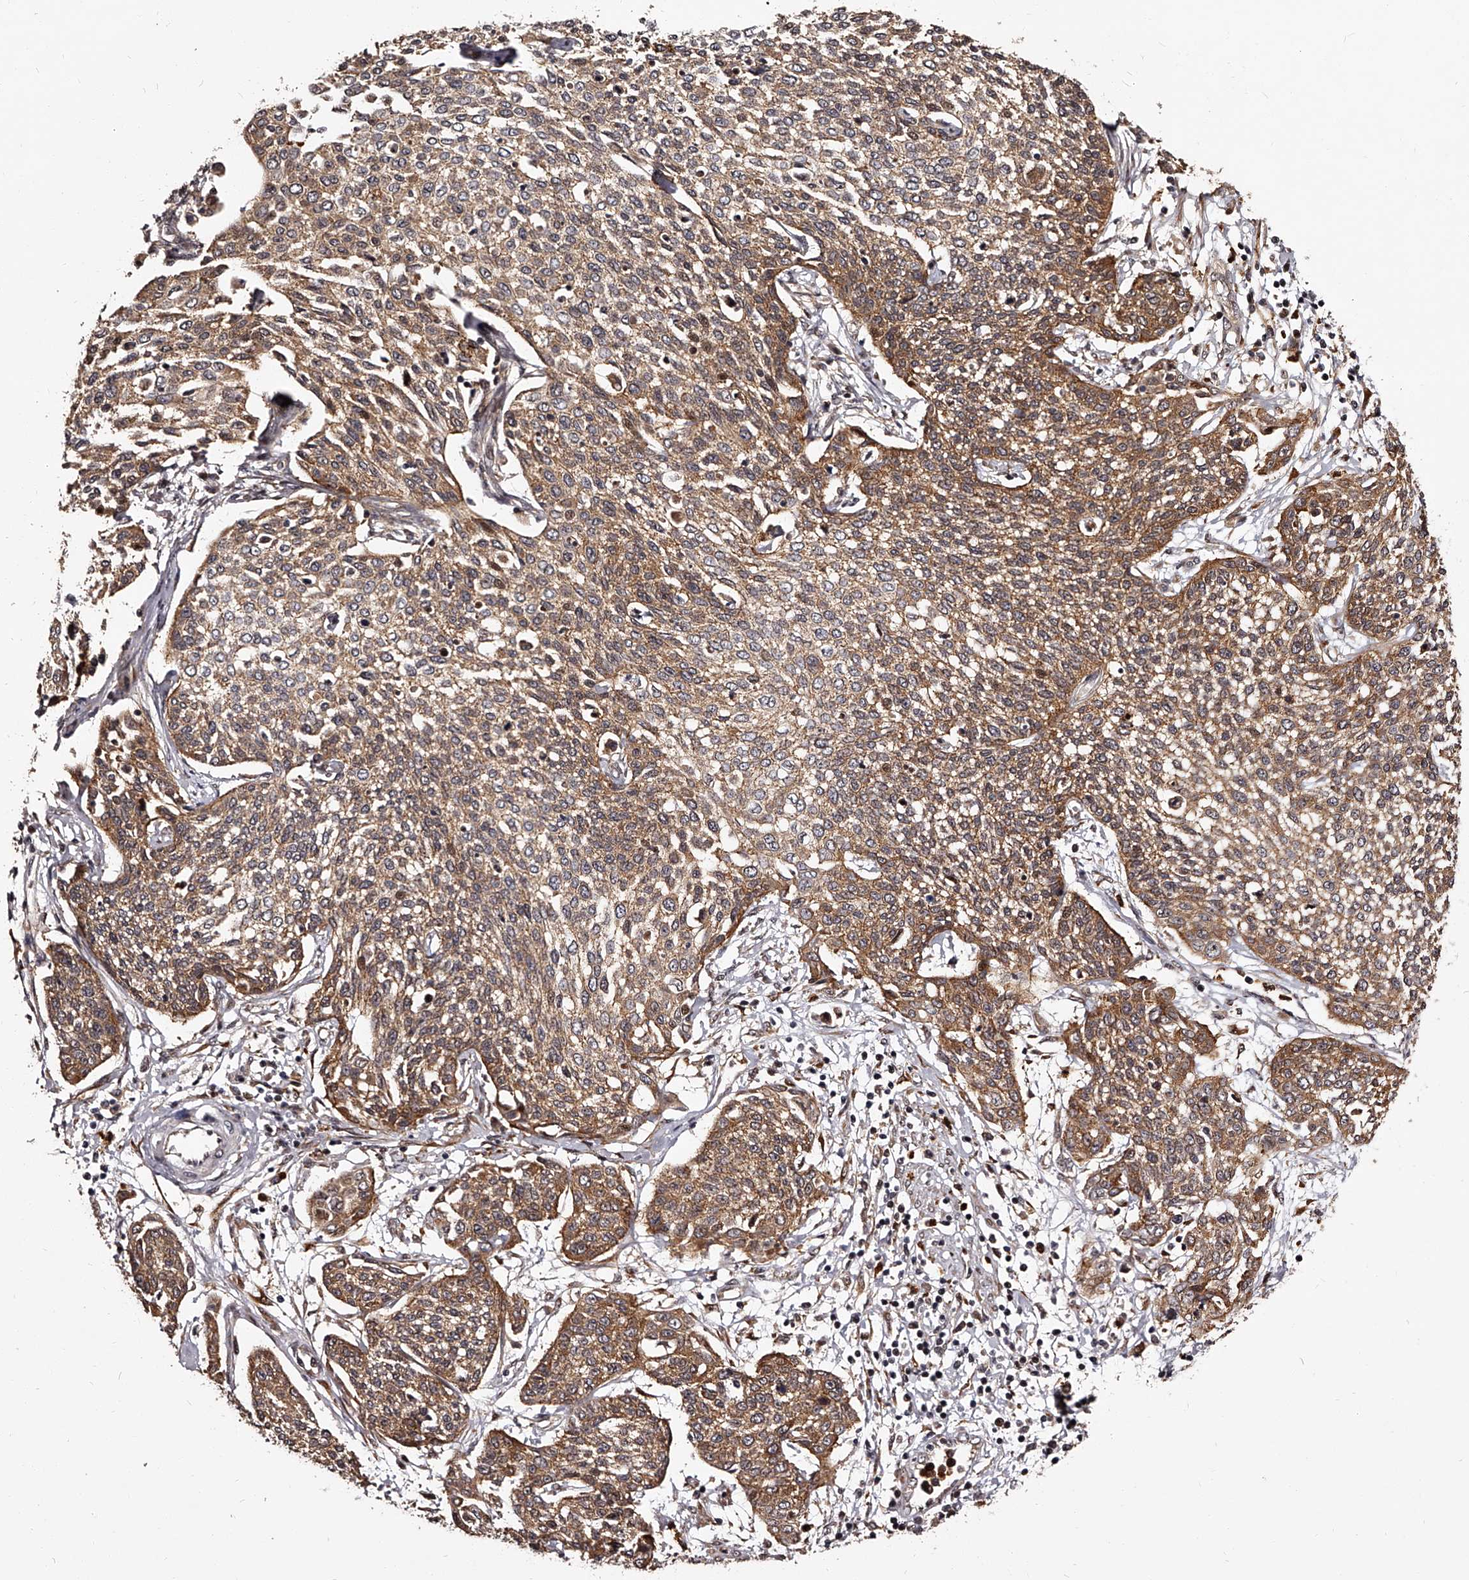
{"staining": {"intensity": "moderate", "quantity": ">75%", "location": "cytoplasmic/membranous"}, "tissue": "cervical cancer", "cell_type": "Tumor cells", "image_type": "cancer", "snomed": [{"axis": "morphology", "description": "Squamous cell carcinoma, NOS"}, {"axis": "topography", "description": "Cervix"}], "caption": "This image exhibits cervical squamous cell carcinoma stained with immunohistochemistry to label a protein in brown. The cytoplasmic/membranous of tumor cells show moderate positivity for the protein. Nuclei are counter-stained blue.", "gene": "RSC1A1", "patient": {"sex": "female", "age": 34}}